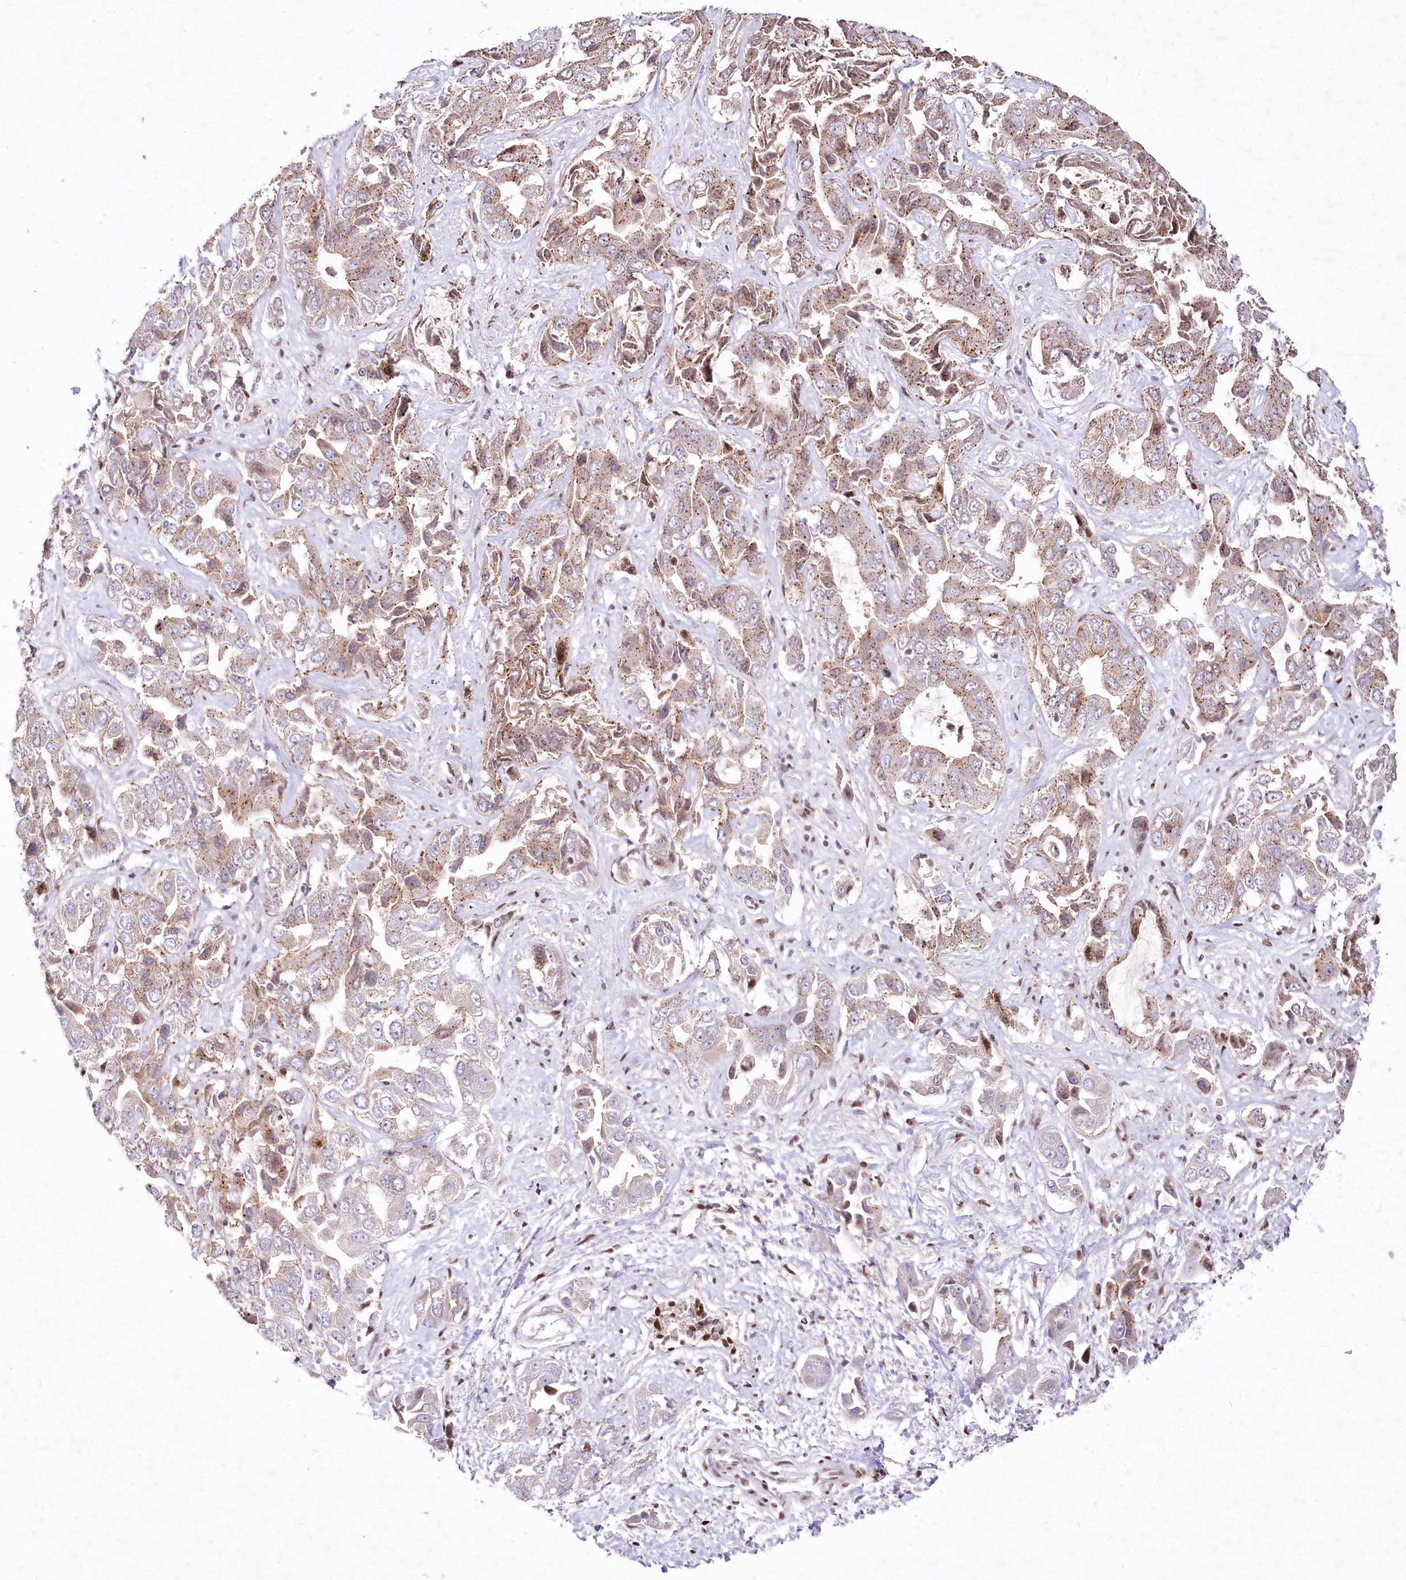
{"staining": {"intensity": "weak", "quantity": ">75%", "location": "cytoplasmic/membranous"}, "tissue": "liver cancer", "cell_type": "Tumor cells", "image_type": "cancer", "snomed": [{"axis": "morphology", "description": "Cholangiocarcinoma"}, {"axis": "topography", "description": "Liver"}], "caption": "This photomicrograph reveals immunohistochemistry (IHC) staining of cholangiocarcinoma (liver), with low weak cytoplasmic/membranous expression in about >75% of tumor cells.", "gene": "ZFYVE27", "patient": {"sex": "female", "age": 52}}